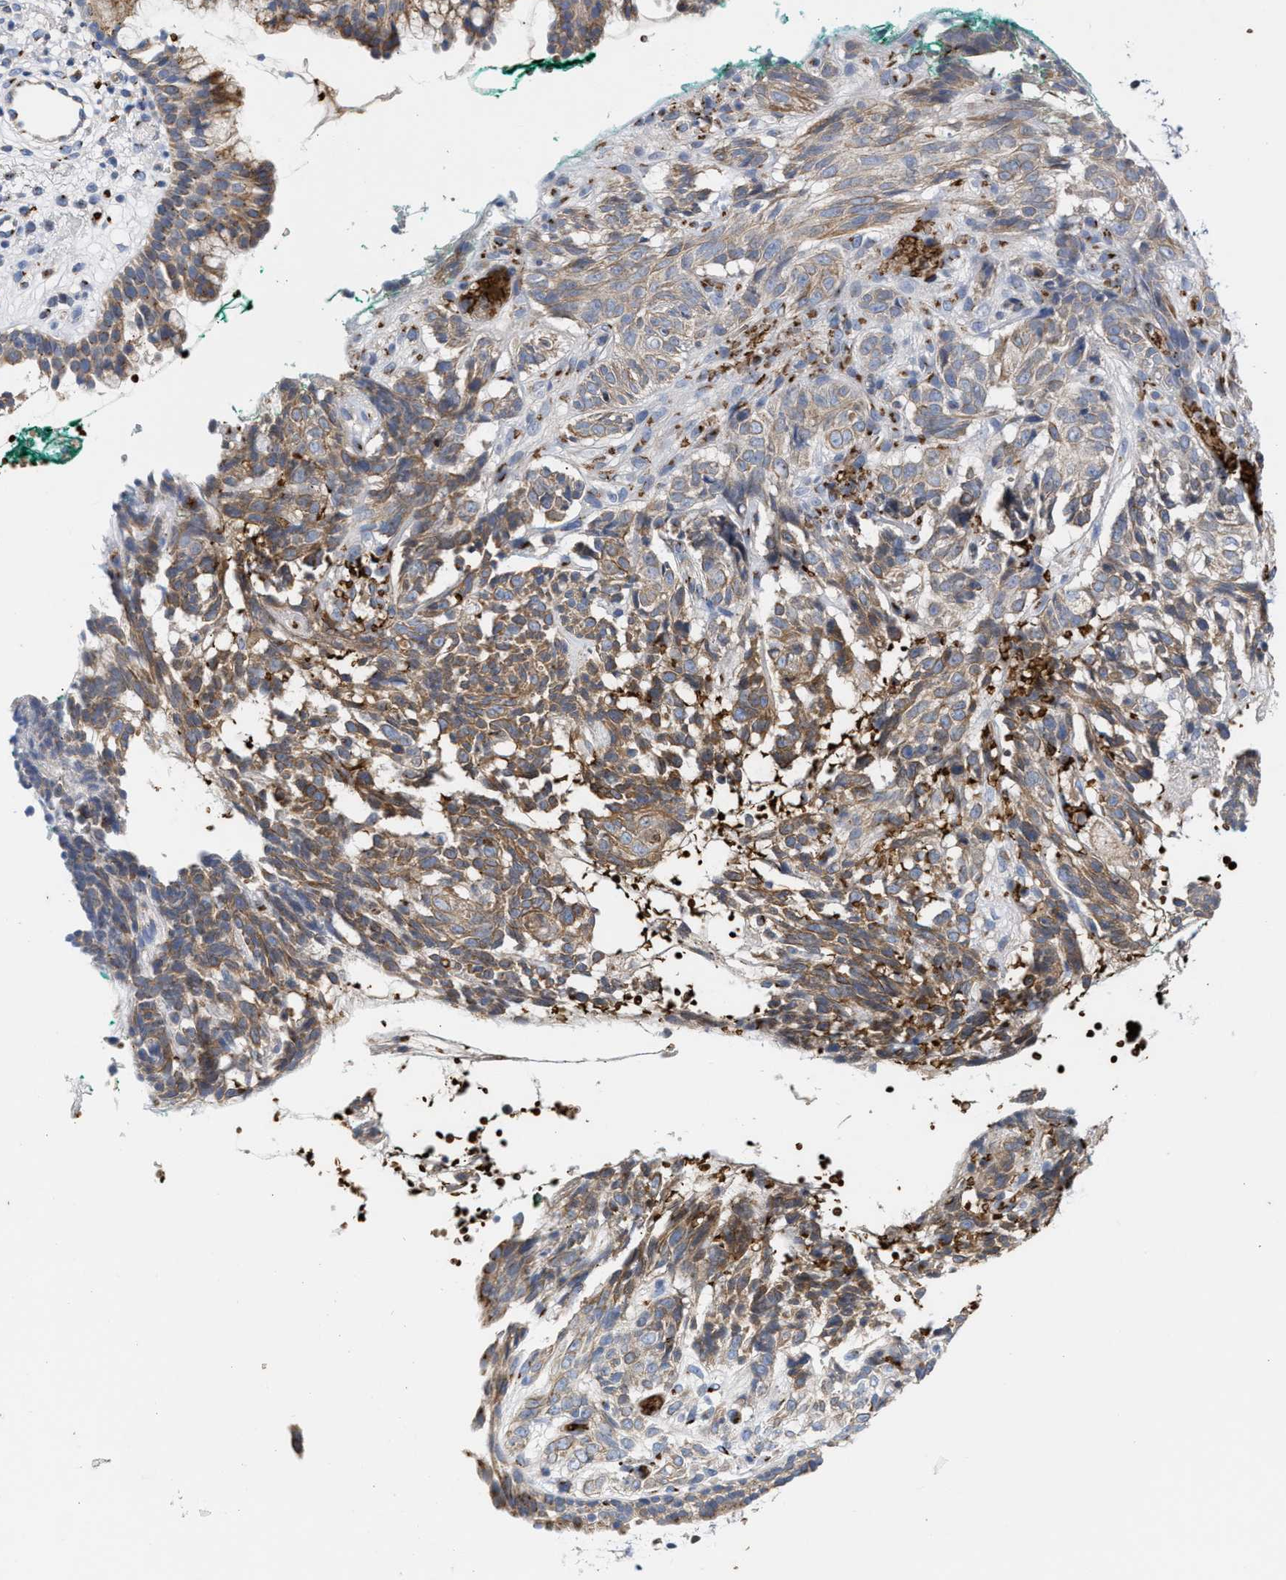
{"staining": {"intensity": "moderate", "quantity": ">75%", "location": "cytoplasmic/membranous"}, "tissue": "nasopharynx", "cell_type": "Respiratory epithelial cells", "image_type": "normal", "snomed": [{"axis": "morphology", "description": "Normal tissue, NOS"}, {"axis": "morphology", "description": "Basal cell carcinoma"}, {"axis": "topography", "description": "Cartilage tissue"}, {"axis": "topography", "description": "Nasopharynx"}, {"axis": "topography", "description": "Oral tissue"}], "caption": "Respiratory epithelial cells display moderate cytoplasmic/membranous positivity in approximately >75% of cells in benign nasopharynx.", "gene": "CCL2", "patient": {"sex": "female", "age": 77}}